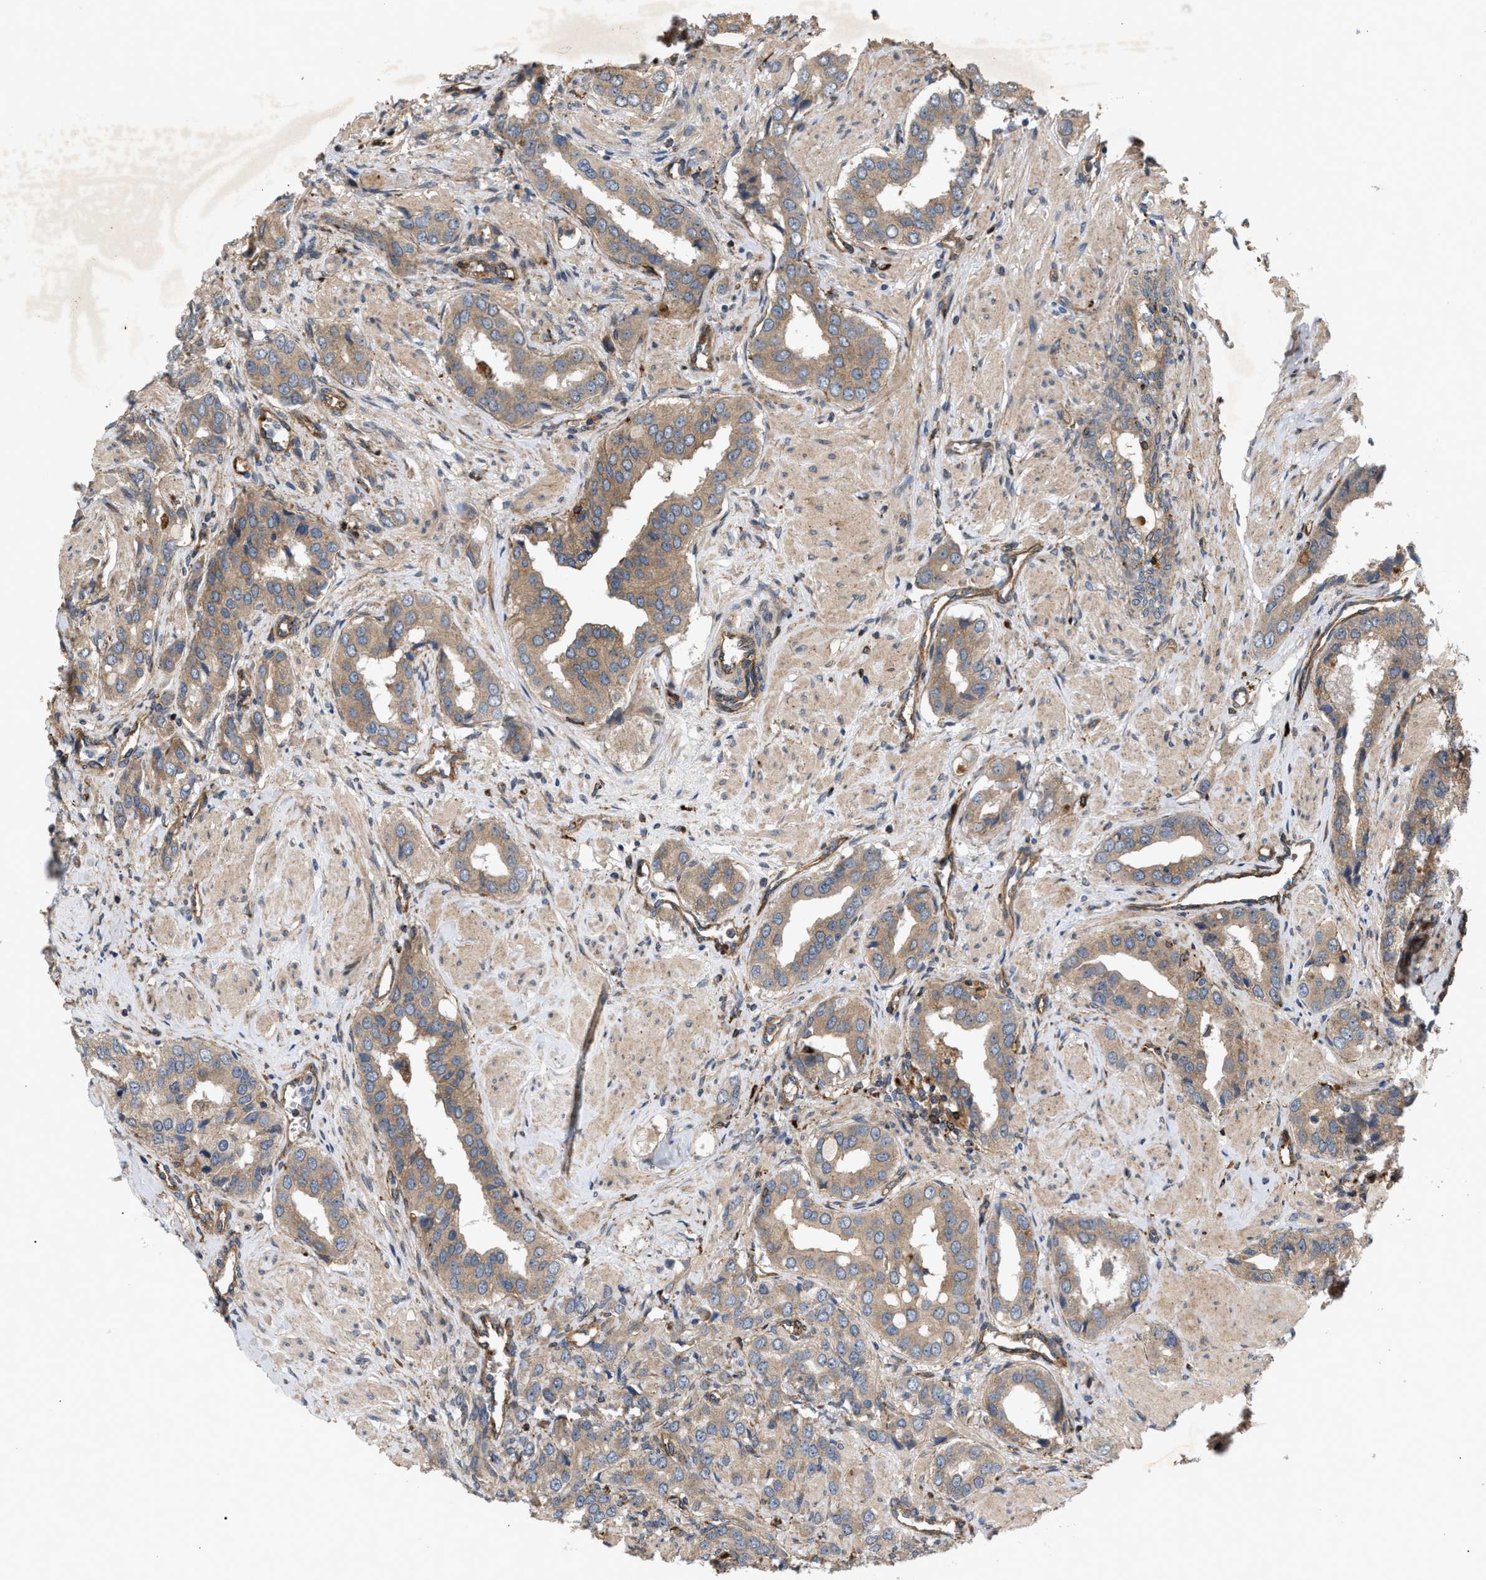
{"staining": {"intensity": "moderate", "quantity": ">75%", "location": "cytoplasmic/membranous"}, "tissue": "prostate cancer", "cell_type": "Tumor cells", "image_type": "cancer", "snomed": [{"axis": "morphology", "description": "Adenocarcinoma, High grade"}, {"axis": "topography", "description": "Prostate"}], "caption": "A histopathology image showing moderate cytoplasmic/membranous staining in about >75% of tumor cells in prostate cancer (adenocarcinoma (high-grade)), as visualized by brown immunohistochemical staining.", "gene": "GCC1", "patient": {"sex": "male", "age": 52}}